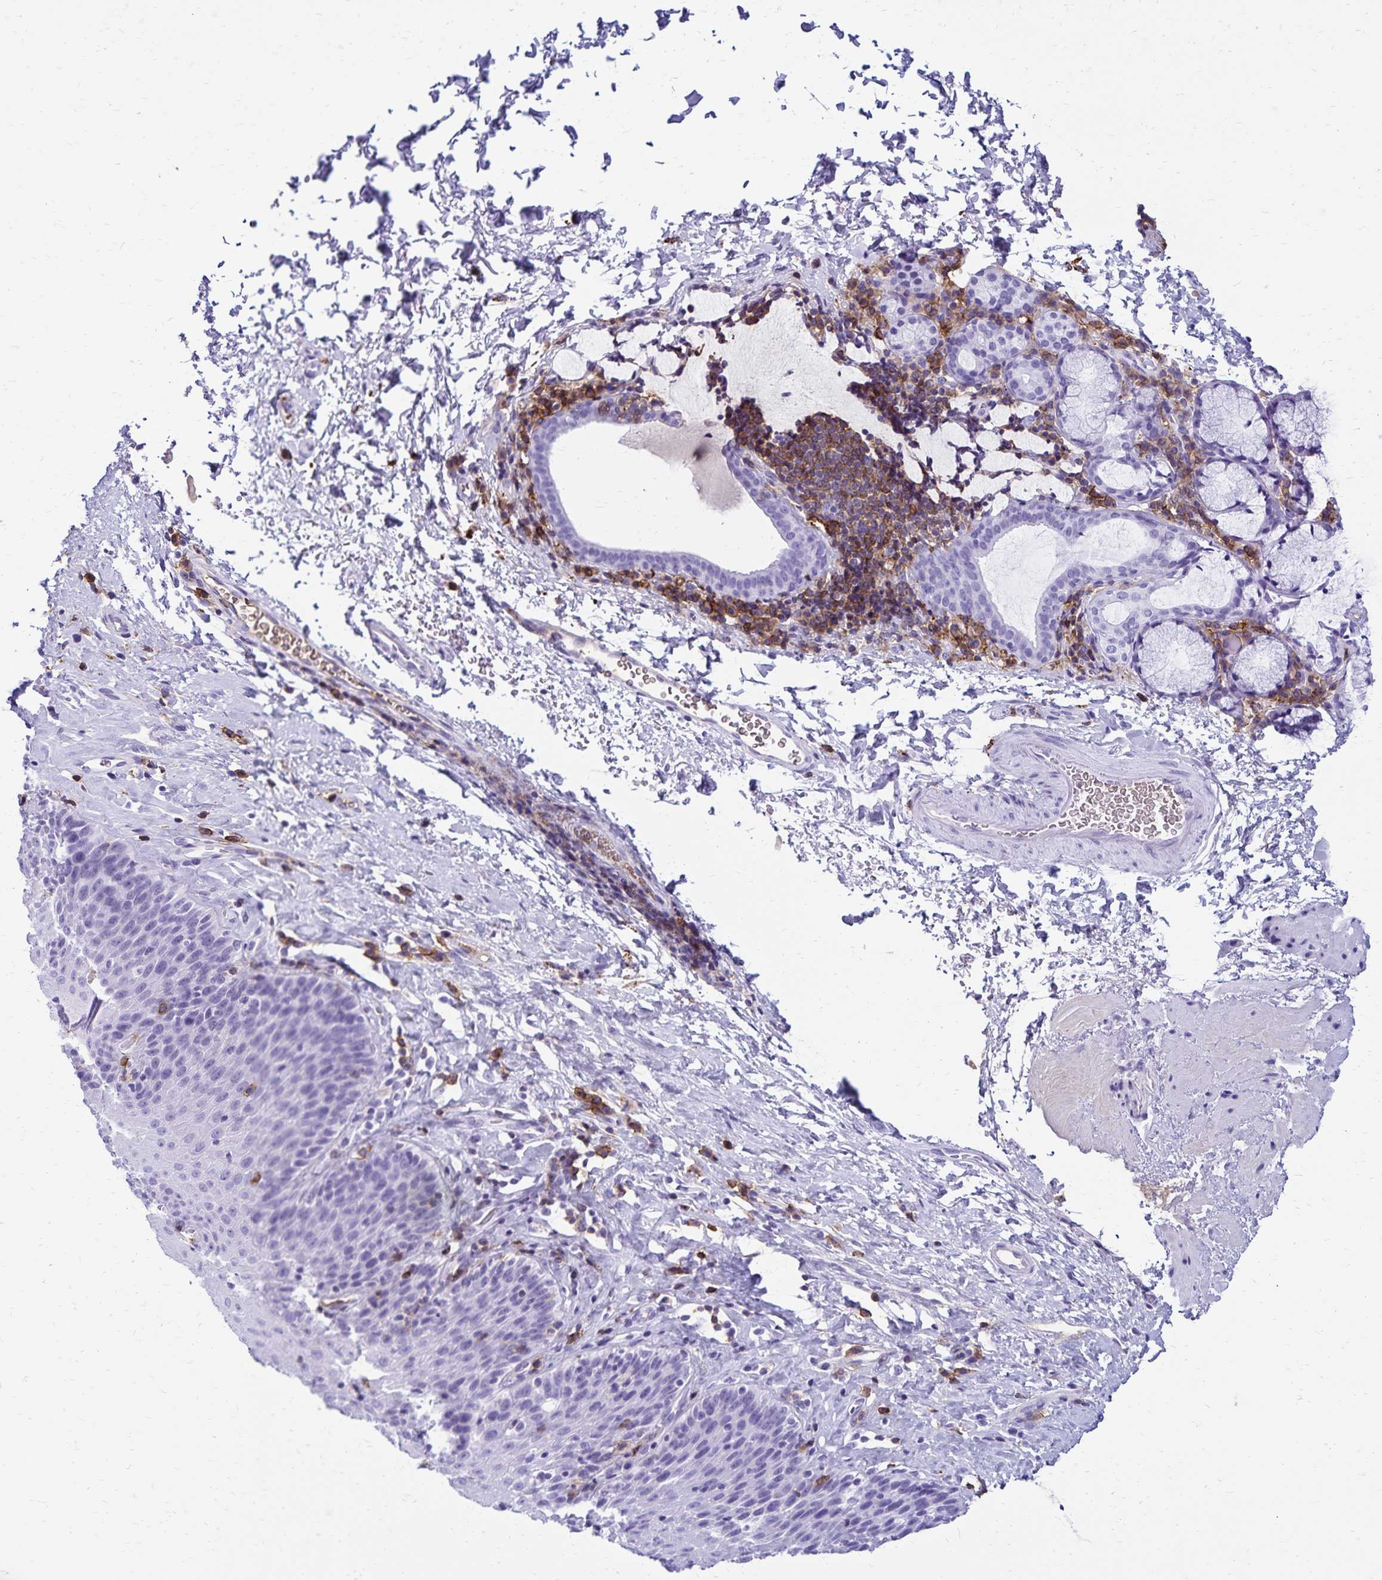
{"staining": {"intensity": "negative", "quantity": "none", "location": "none"}, "tissue": "esophagus", "cell_type": "Squamous epithelial cells", "image_type": "normal", "snomed": [{"axis": "morphology", "description": "Normal tissue, NOS"}, {"axis": "topography", "description": "Esophagus"}], "caption": "DAB (3,3'-diaminobenzidine) immunohistochemical staining of normal esophagus reveals no significant staining in squamous epithelial cells.", "gene": "CD27", "patient": {"sex": "female", "age": 61}}